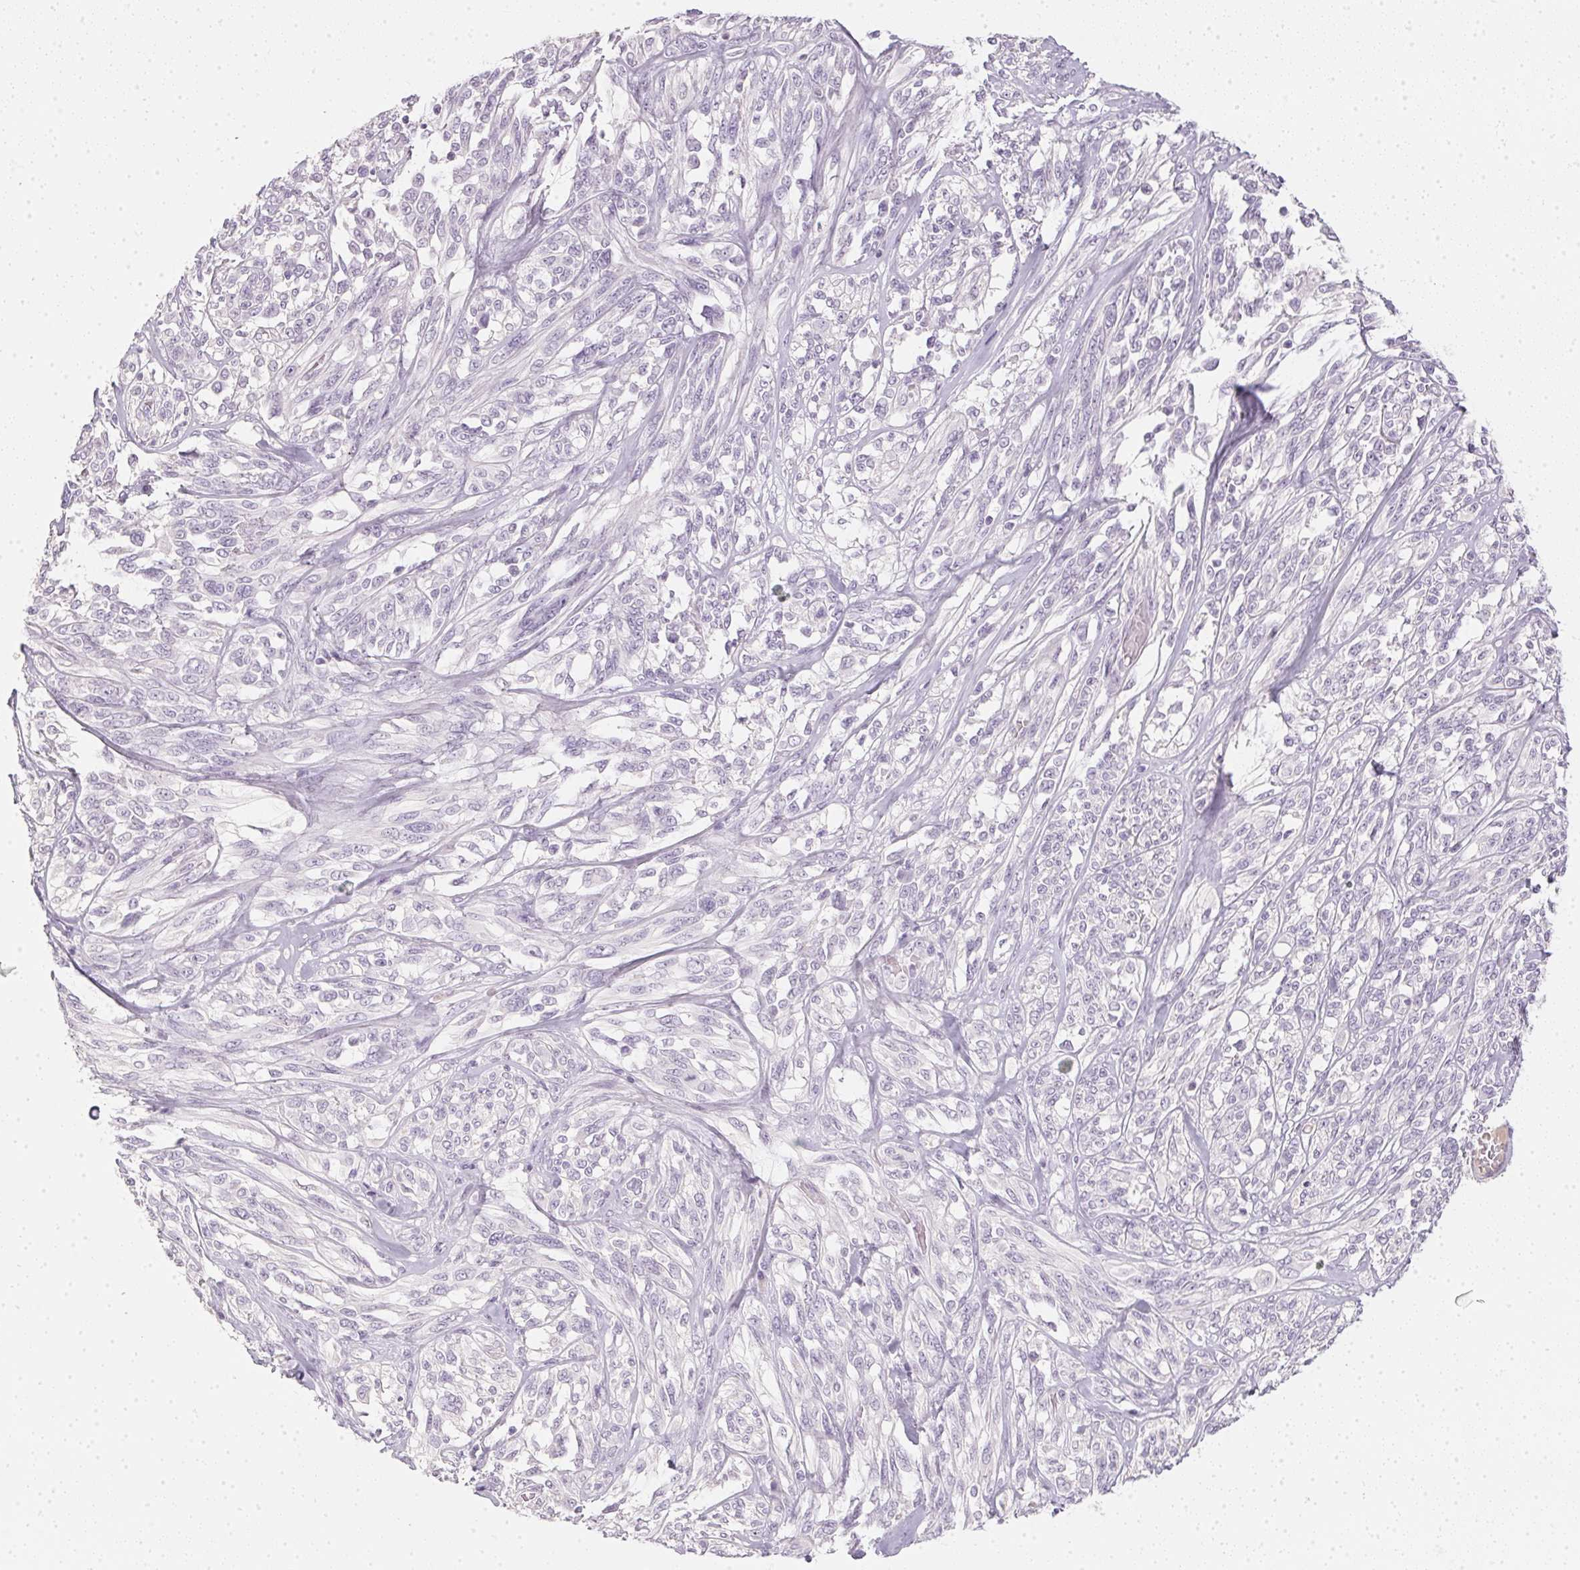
{"staining": {"intensity": "negative", "quantity": "none", "location": "none"}, "tissue": "melanoma", "cell_type": "Tumor cells", "image_type": "cancer", "snomed": [{"axis": "morphology", "description": "Malignant melanoma, NOS"}, {"axis": "topography", "description": "Skin"}], "caption": "The immunohistochemistry histopathology image has no significant expression in tumor cells of malignant melanoma tissue. (DAB IHC visualized using brightfield microscopy, high magnification).", "gene": "TMEM72", "patient": {"sex": "female", "age": 91}}